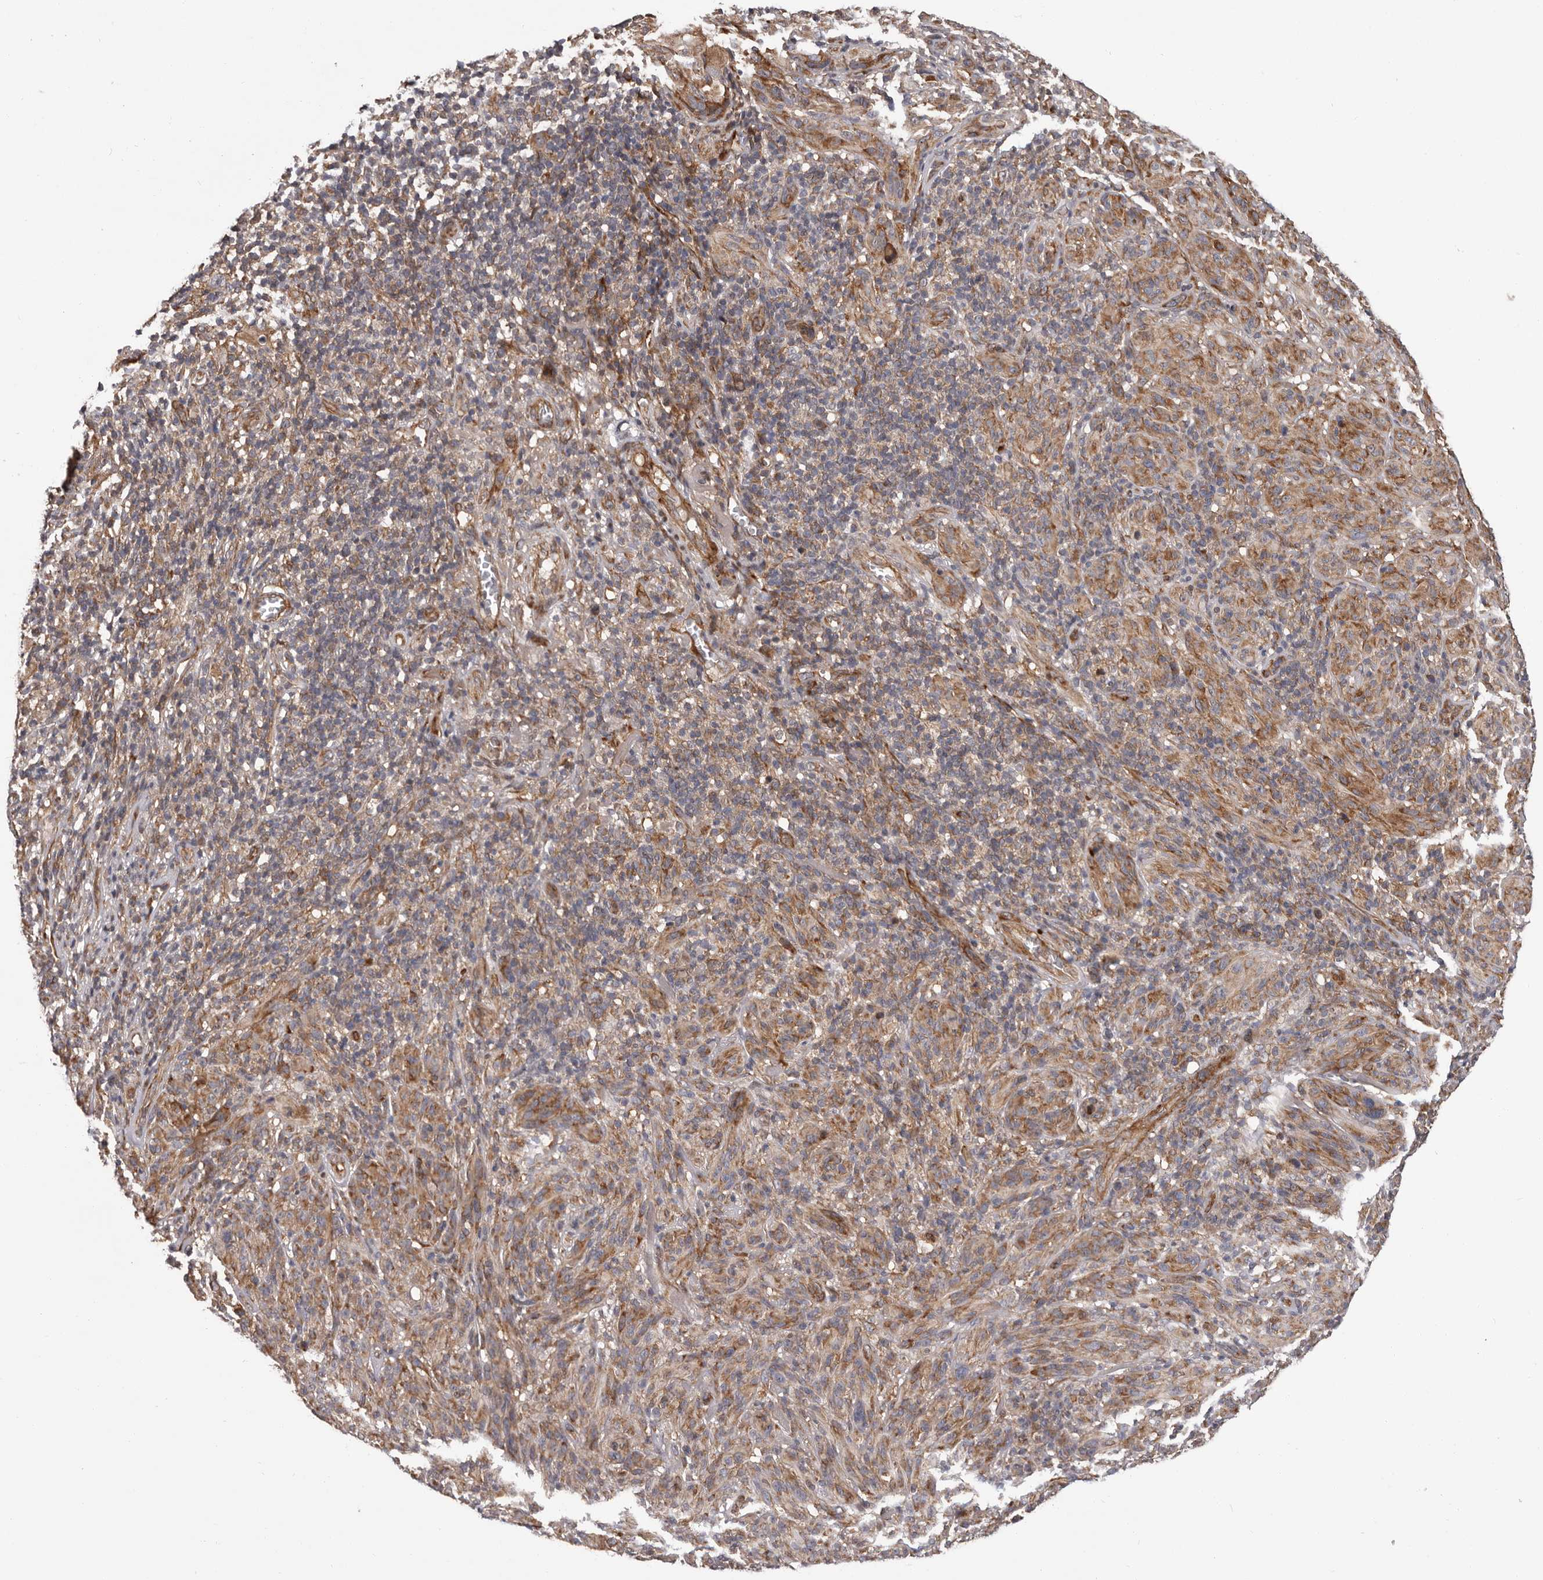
{"staining": {"intensity": "moderate", "quantity": ">75%", "location": "cytoplasmic/membranous"}, "tissue": "melanoma", "cell_type": "Tumor cells", "image_type": "cancer", "snomed": [{"axis": "morphology", "description": "Malignant melanoma, NOS"}, {"axis": "topography", "description": "Skin of head"}], "caption": "The immunohistochemical stain shows moderate cytoplasmic/membranous positivity in tumor cells of malignant melanoma tissue. Using DAB (3,3'-diaminobenzidine) (brown) and hematoxylin (blue) stains, captured at high magnification using brightfield microscopy.", "gene": "VPS37A", "patient": {"sex": "male", "age": 96}}